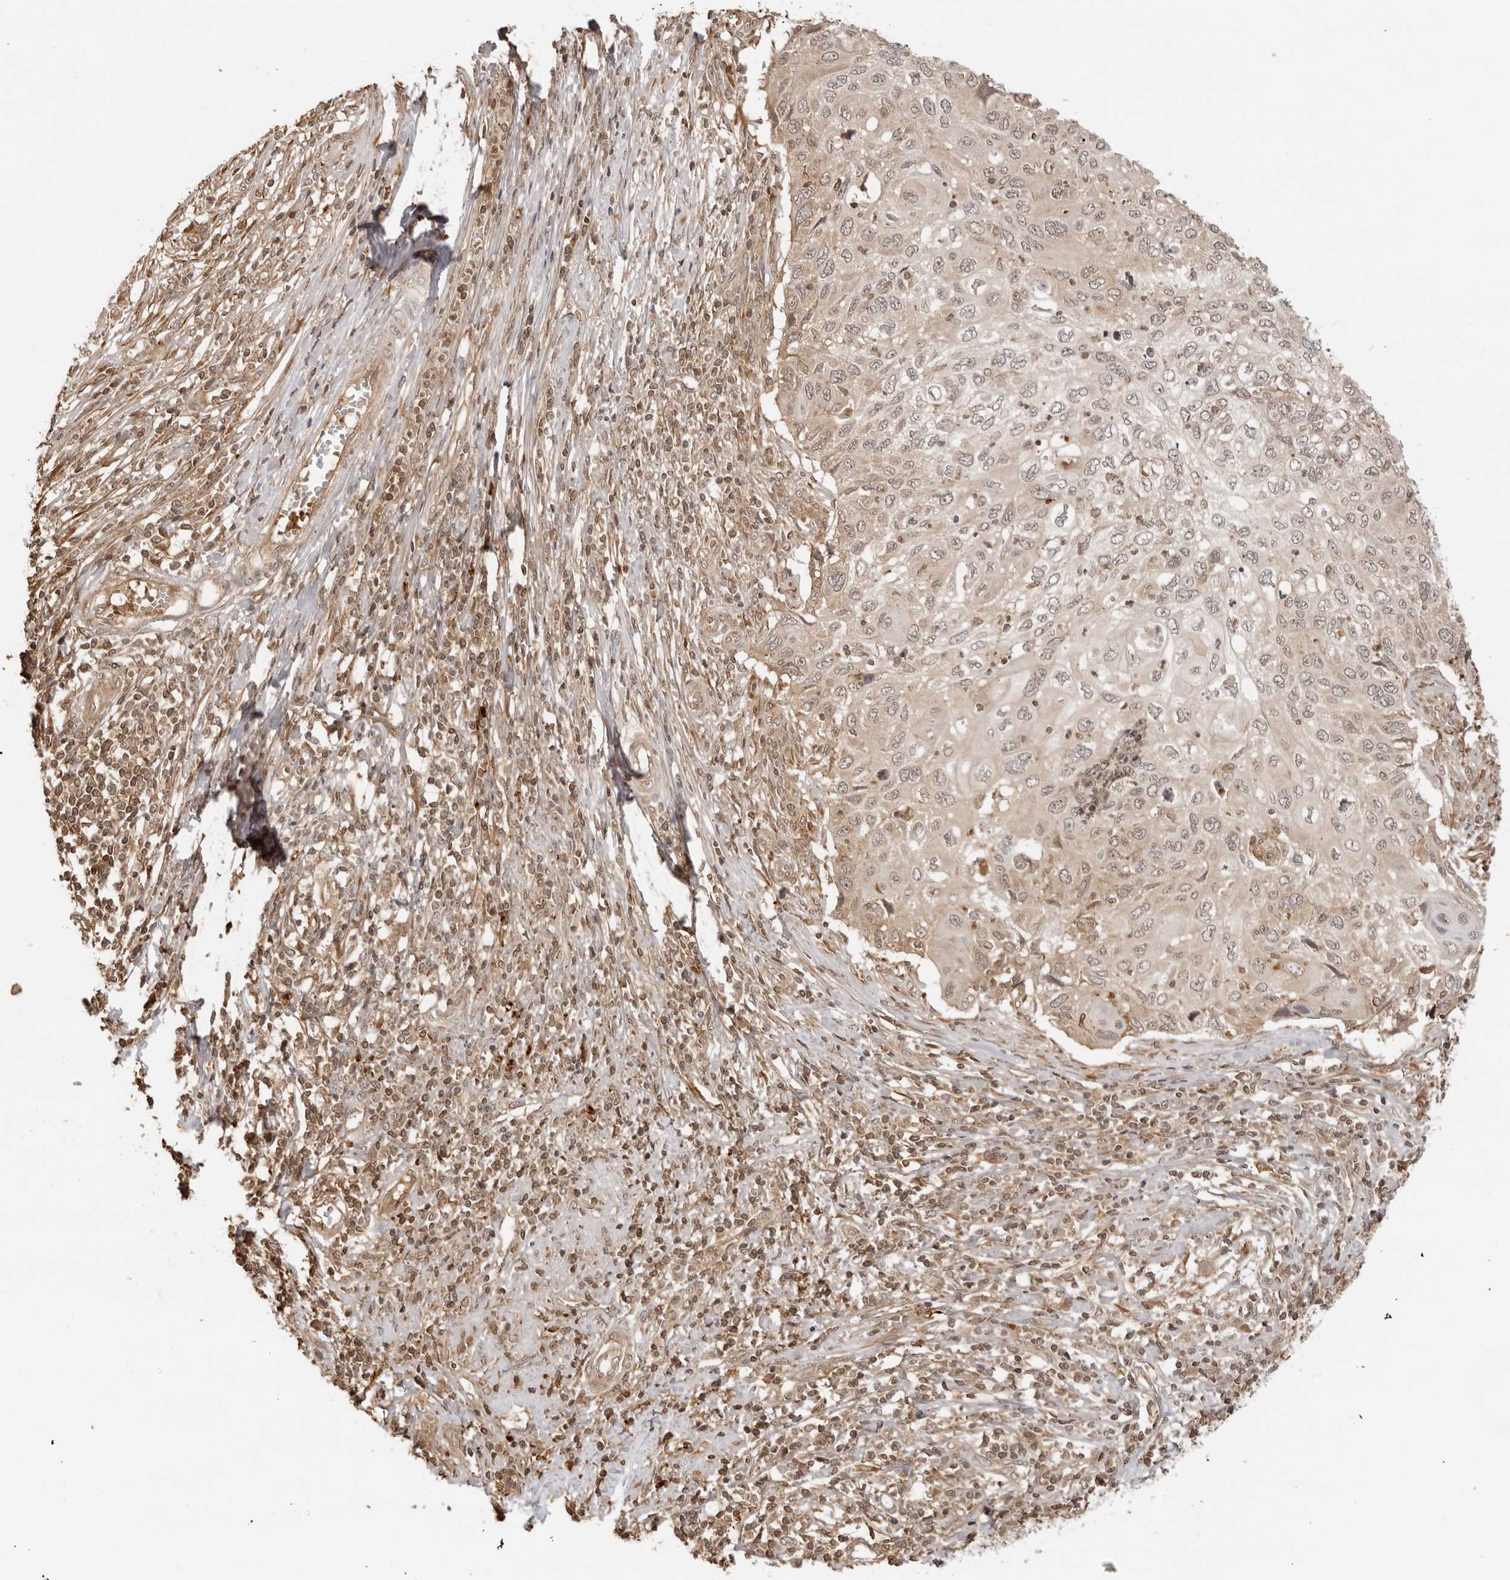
{"staining": {"intensity": "weak", "quantity": "25%-75%", "location": "cytoplasmic/membranous,nuclear"}, "tissue": "cervical cancer", "cell_type": "Tumor cells", "image_type": "cancer", "snomed": [{"axis": "morphology", "description": "Squamous cell carcinoma, NOS"}, {"axis": "topography", "description": "Cervix"}], "caption": "Brown immunohistochemical staining in cervical cancer reveals weak cytoplasmic/membranous and nuclear expression in approximately 25%-75% of tumor cells. (brown staining indicates protein expression, while blue staining denotes nuclei).", "gene": "IKBKE", "patient": {"sex": "female", "age": 70}}